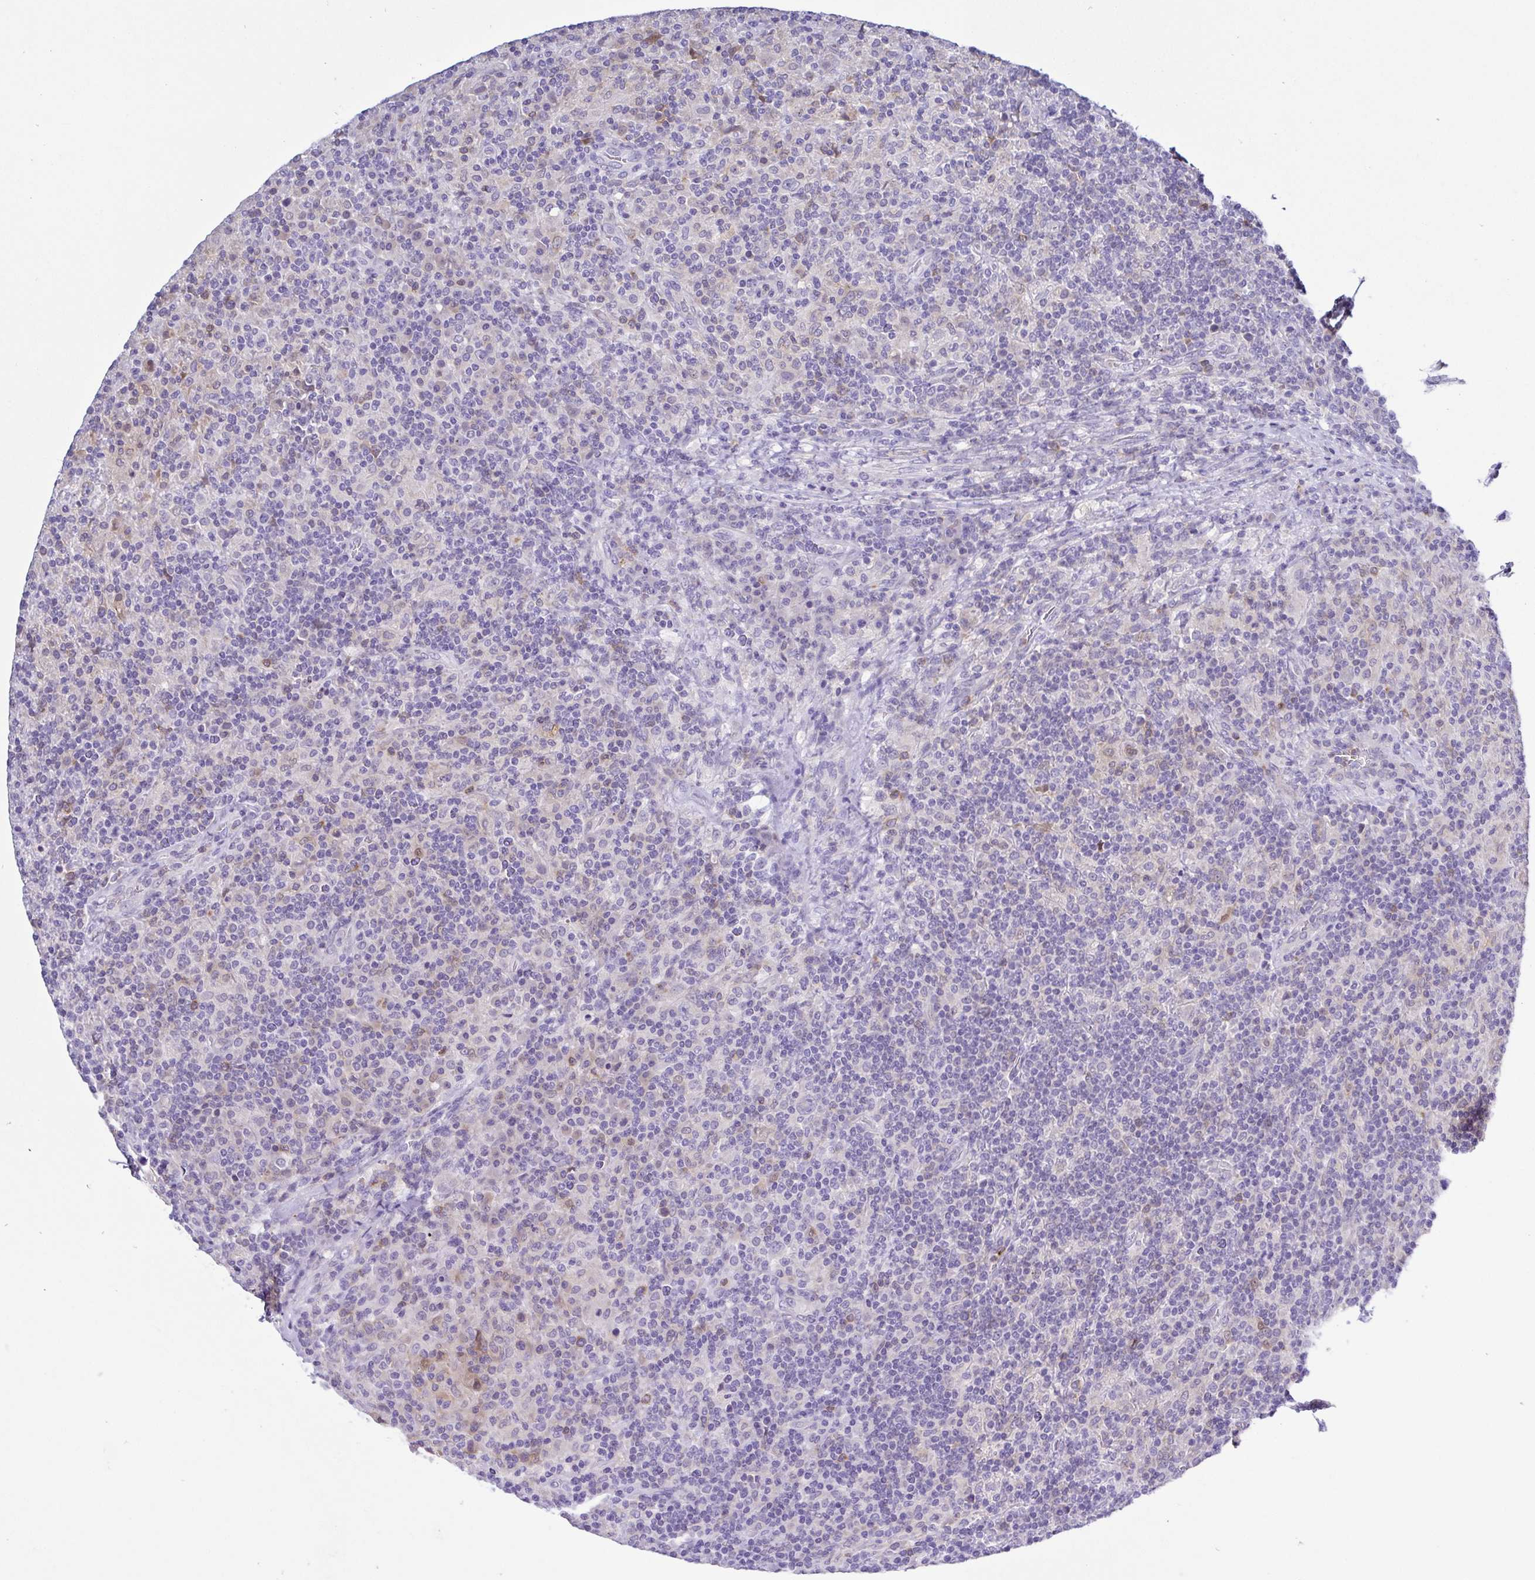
{"staining": {"intensity": "negative", "quantity": "none", "location": "none"}, "tissue": "lymphoma", "cell_type": "Tumor cells", "image_type": "cancer", "snomed": [{"axis": "morphology", "description": "Hodgkin's disease, NOS"}, {"axis": "topography", "description": "Lymph node"}], "caption": "High power microscopy photomicrograph of an IHC image of Hodgkin's disease, revealing no significant staining in tumor cells.", "gene": "PGLYRP1", "patient": {"sex": "male", "age": 70}}